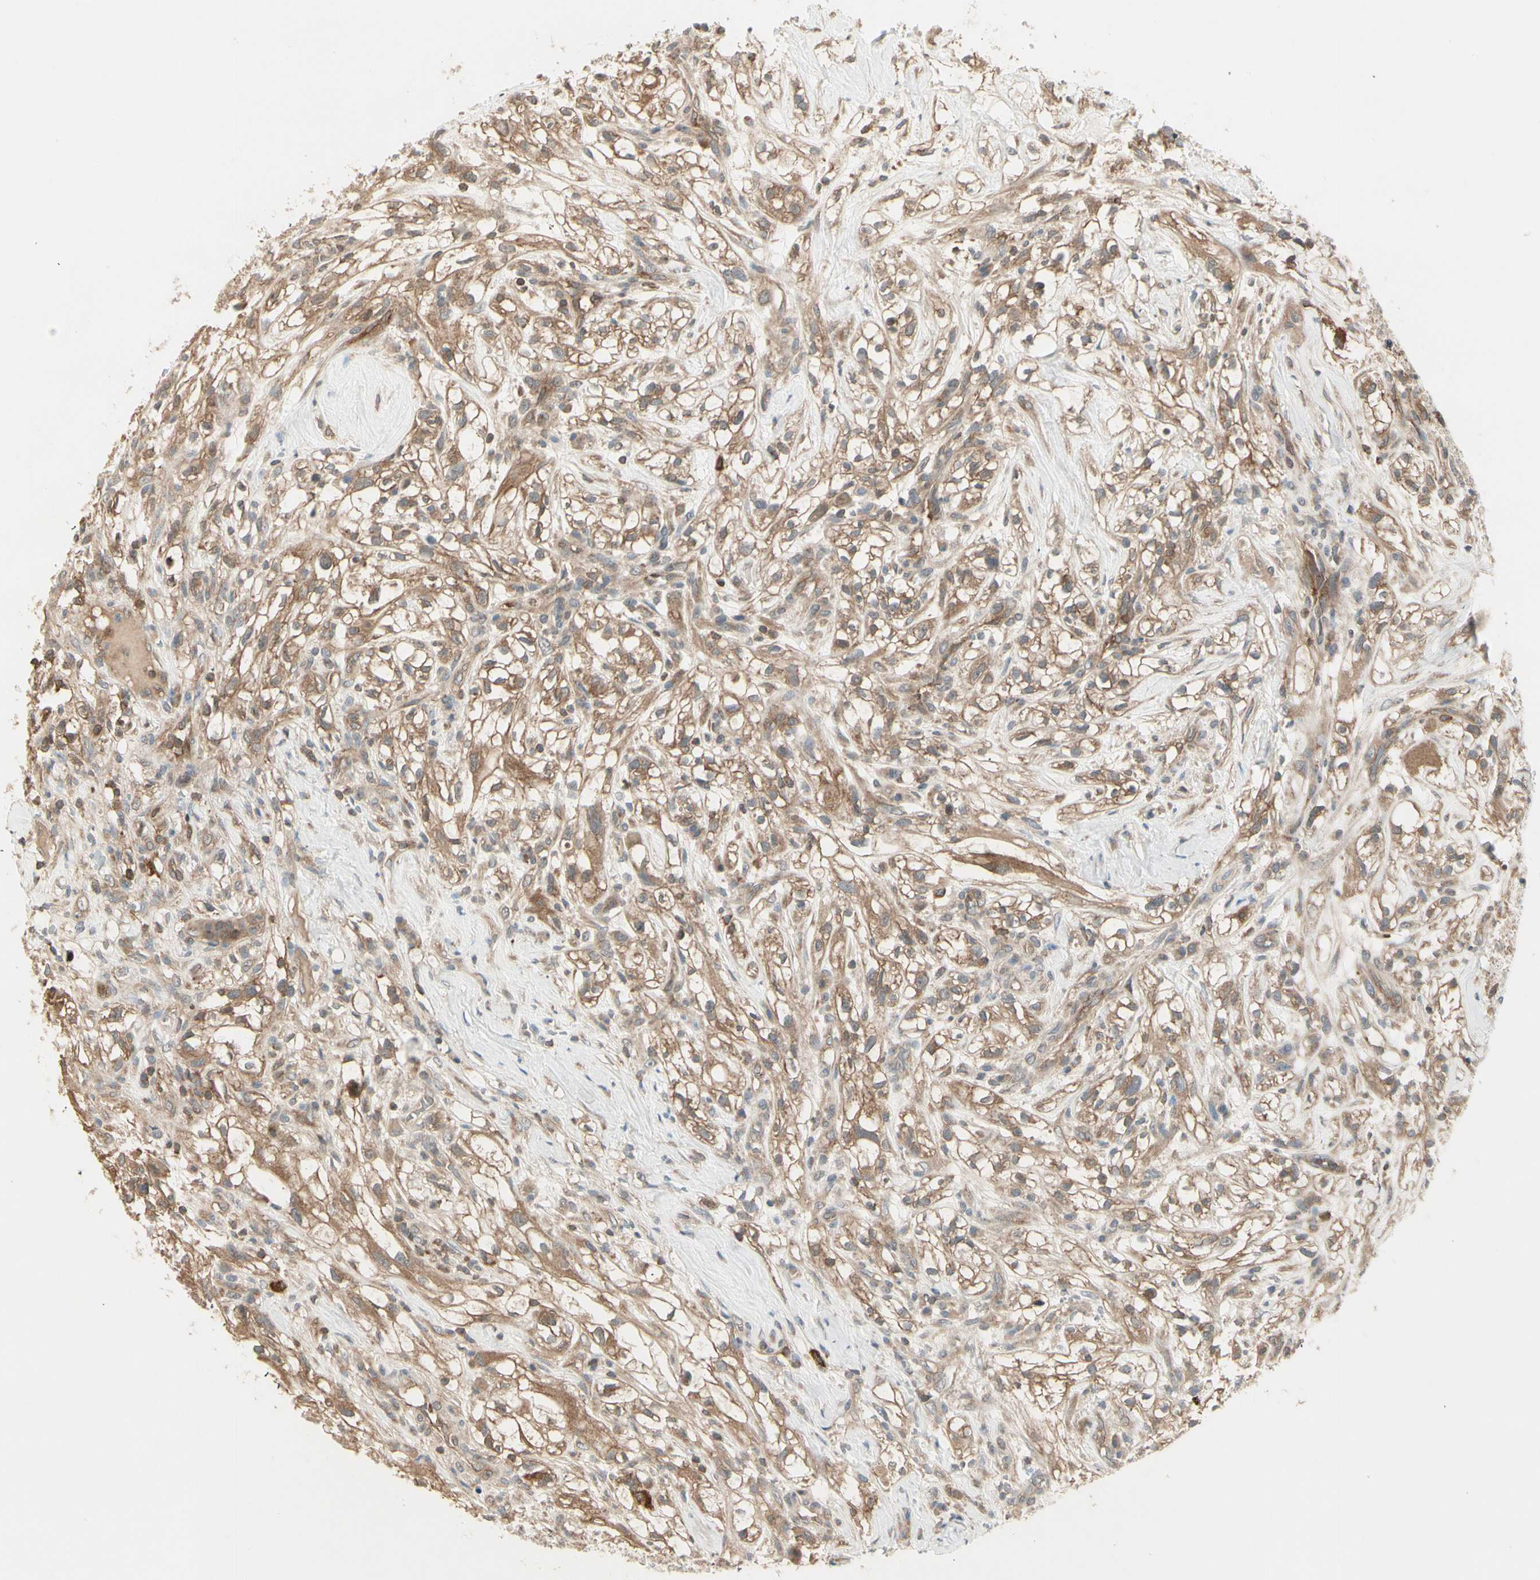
{"staining": {"intensity": "moderate", "quantity": ">75%", "location": "cytoplasmic/membranous"}, "tissue": "renal cancer", "cell_type": "Tumor cells", "image_type": "cancer", "snomed": [{"axis": "morphology", "description": "Adenocarcinoma, NOS"}, {"axis": "topography", "description": "Kidney"}], "caption": "Tumor cells reveal moderate cytoplasmic/membranous expression in about >75% of cells in adenocarcinoma (renal). (DAB IHC with brightfield microscopy, high magnification).", "gene": "OXSR1", "patient": {"sex": "female", "age": 60}}